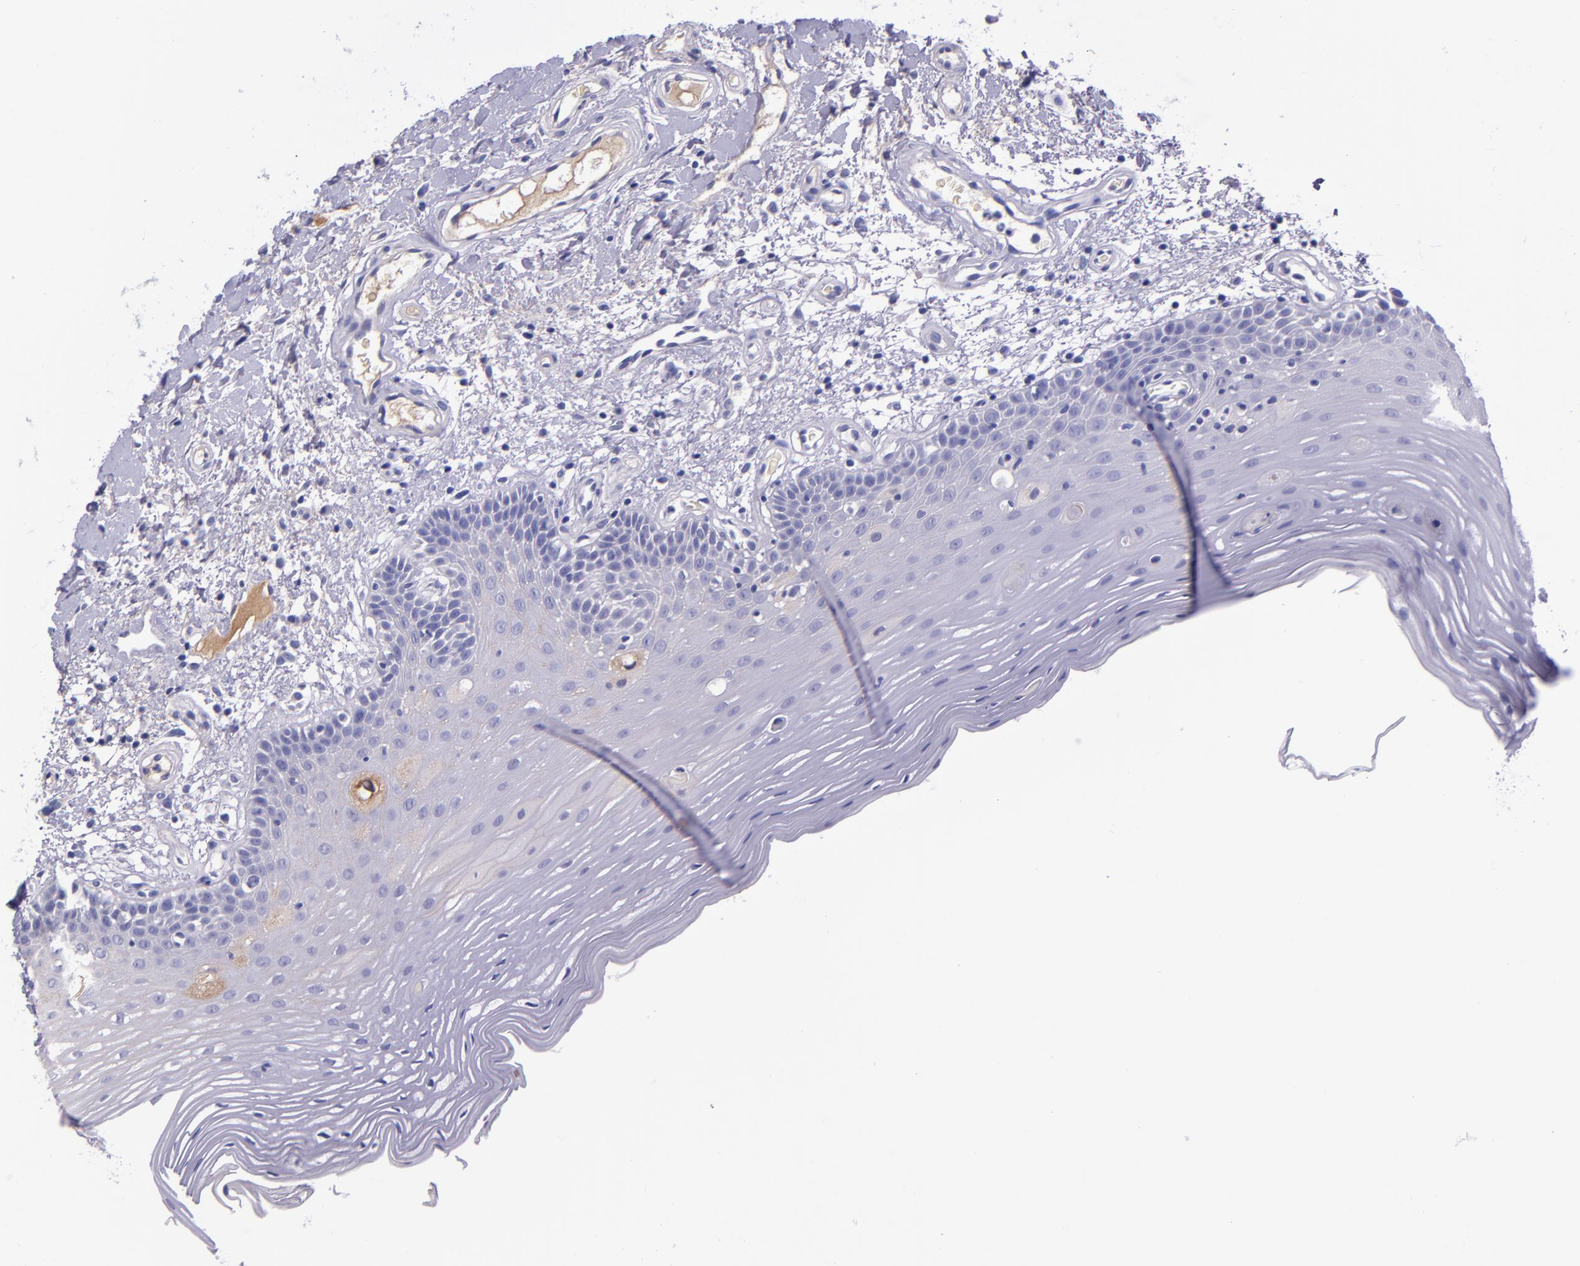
{"staining": {"intensity": "negative", "quantity": "none", "location": "none"}, "tissue": "oral mucosa", "cell_type": "Squamous epithelial cells", "image_type": "normal", "snomed": [{"axis": "morphology", "description": "Normal tissue, NOS"}, {"axis": "morphology", "description": "Squamous cell carcinoma, NOS"}, {"axis": "topography", "description": "Skeletal muscle"}, {"axis": "topography", "description": "Oral tissue"}, {"axis": "topography", "description": "Head-Neck"}], "caption": "High power microscopy photomicrograph of an IHC photomicrograph of benign oral mucosa, revealing no significant positivity in squamous epithelial cells.", "gene": "KNG1", "patient": {"sex": "male", "age": 71}}